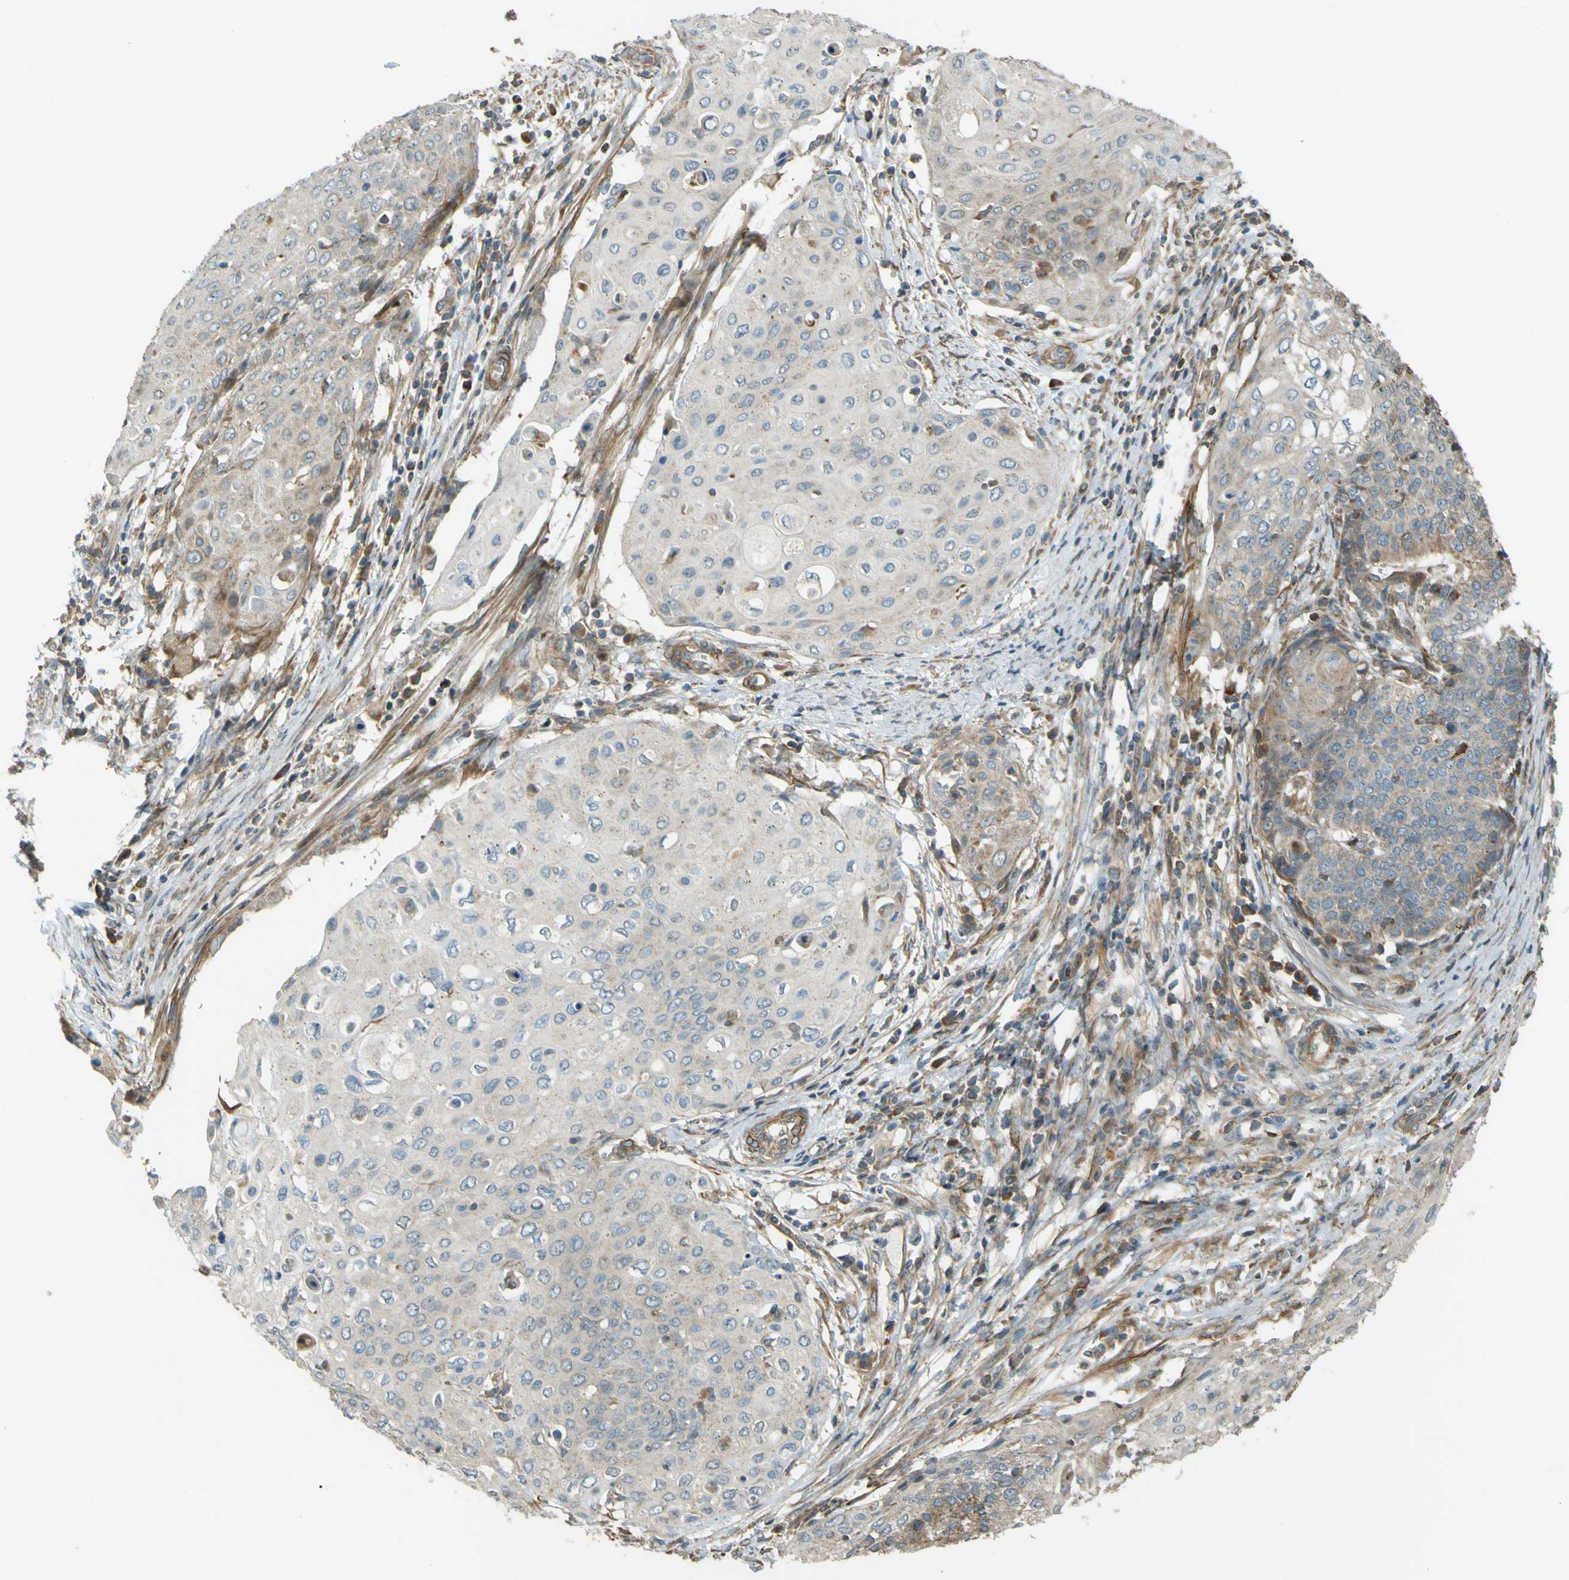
{"staining": {"intensity": "weak", "quantity": ">75%", "location": "cytoplasmic/membranous"}, "tissue": "cervical cancer", "cell_type": "Tumor cells", "image_type": "cancer", "snomed": [{"axis": "morphology", "description": "Squamous cell carcinoma, NOS"}, {"axis": "topography", "description": "Cervix"}], "caption": "The immunohistochemical stain labels weak cytoplasmic/membranous staining in tumor cells of cervical cancer tissue.", "gene": "LPCAT1", "patient": {"sex": "female", "age": 39}}